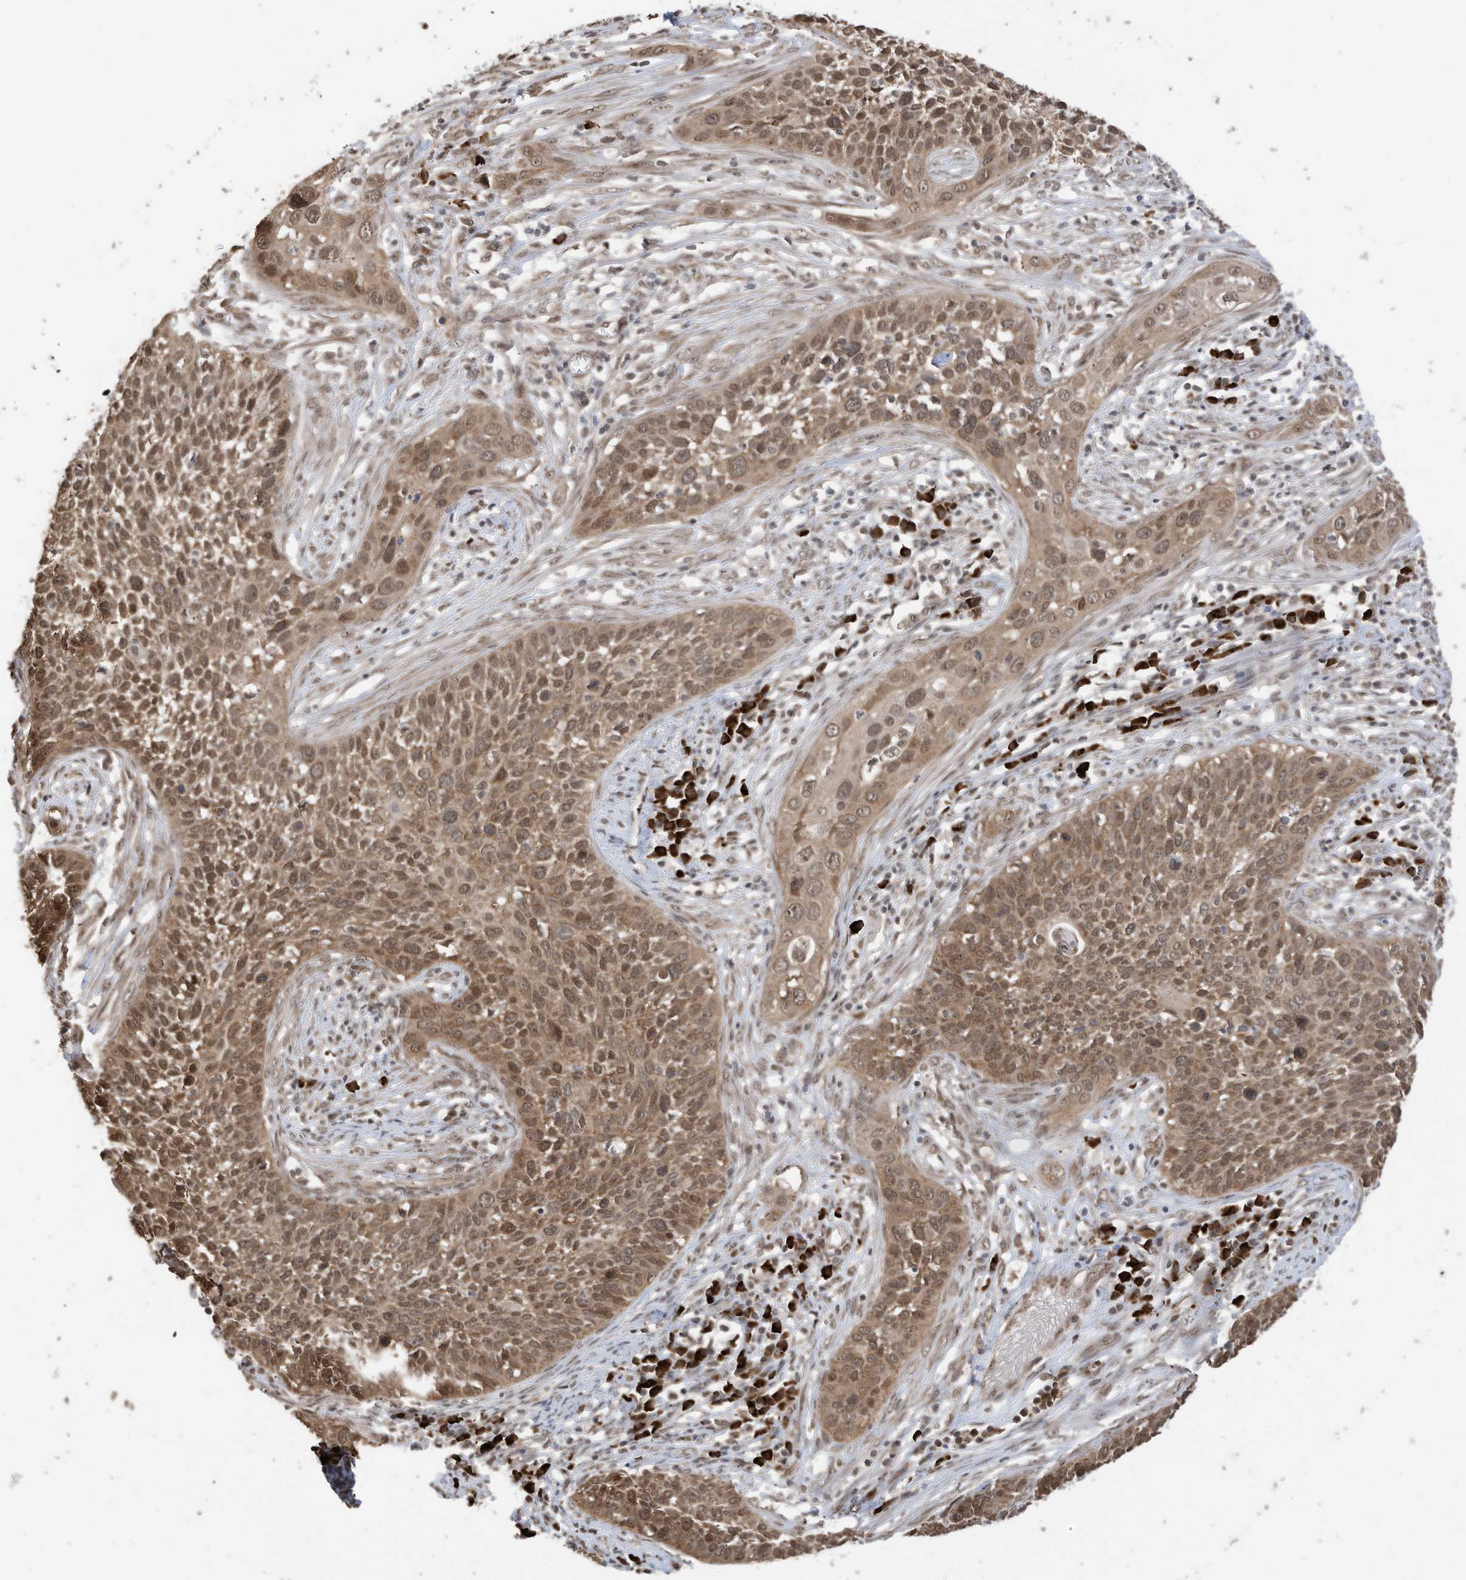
{"staining": {"intensity": "moderate", "quantity": ">75%", "location": "cytoplasmic/membranous,nuclear"}, "tissue": "cervical cancer", "cell_type": "Tumor cells", "image_type": "cancer", "snomed": [{"axis": "morphology", "description": "Squamous cell carcinoma, NOS"}, {"axis": "topography", "description": "Cervix"}], "caption": "Protein staining by IHC displays moderate cytoplasmic/membranous and nuclear staining in about >75% of tumor cells in cervical cancer.", "gene": "ZNF195", "patient": {"sex": "female", "age": 34}}